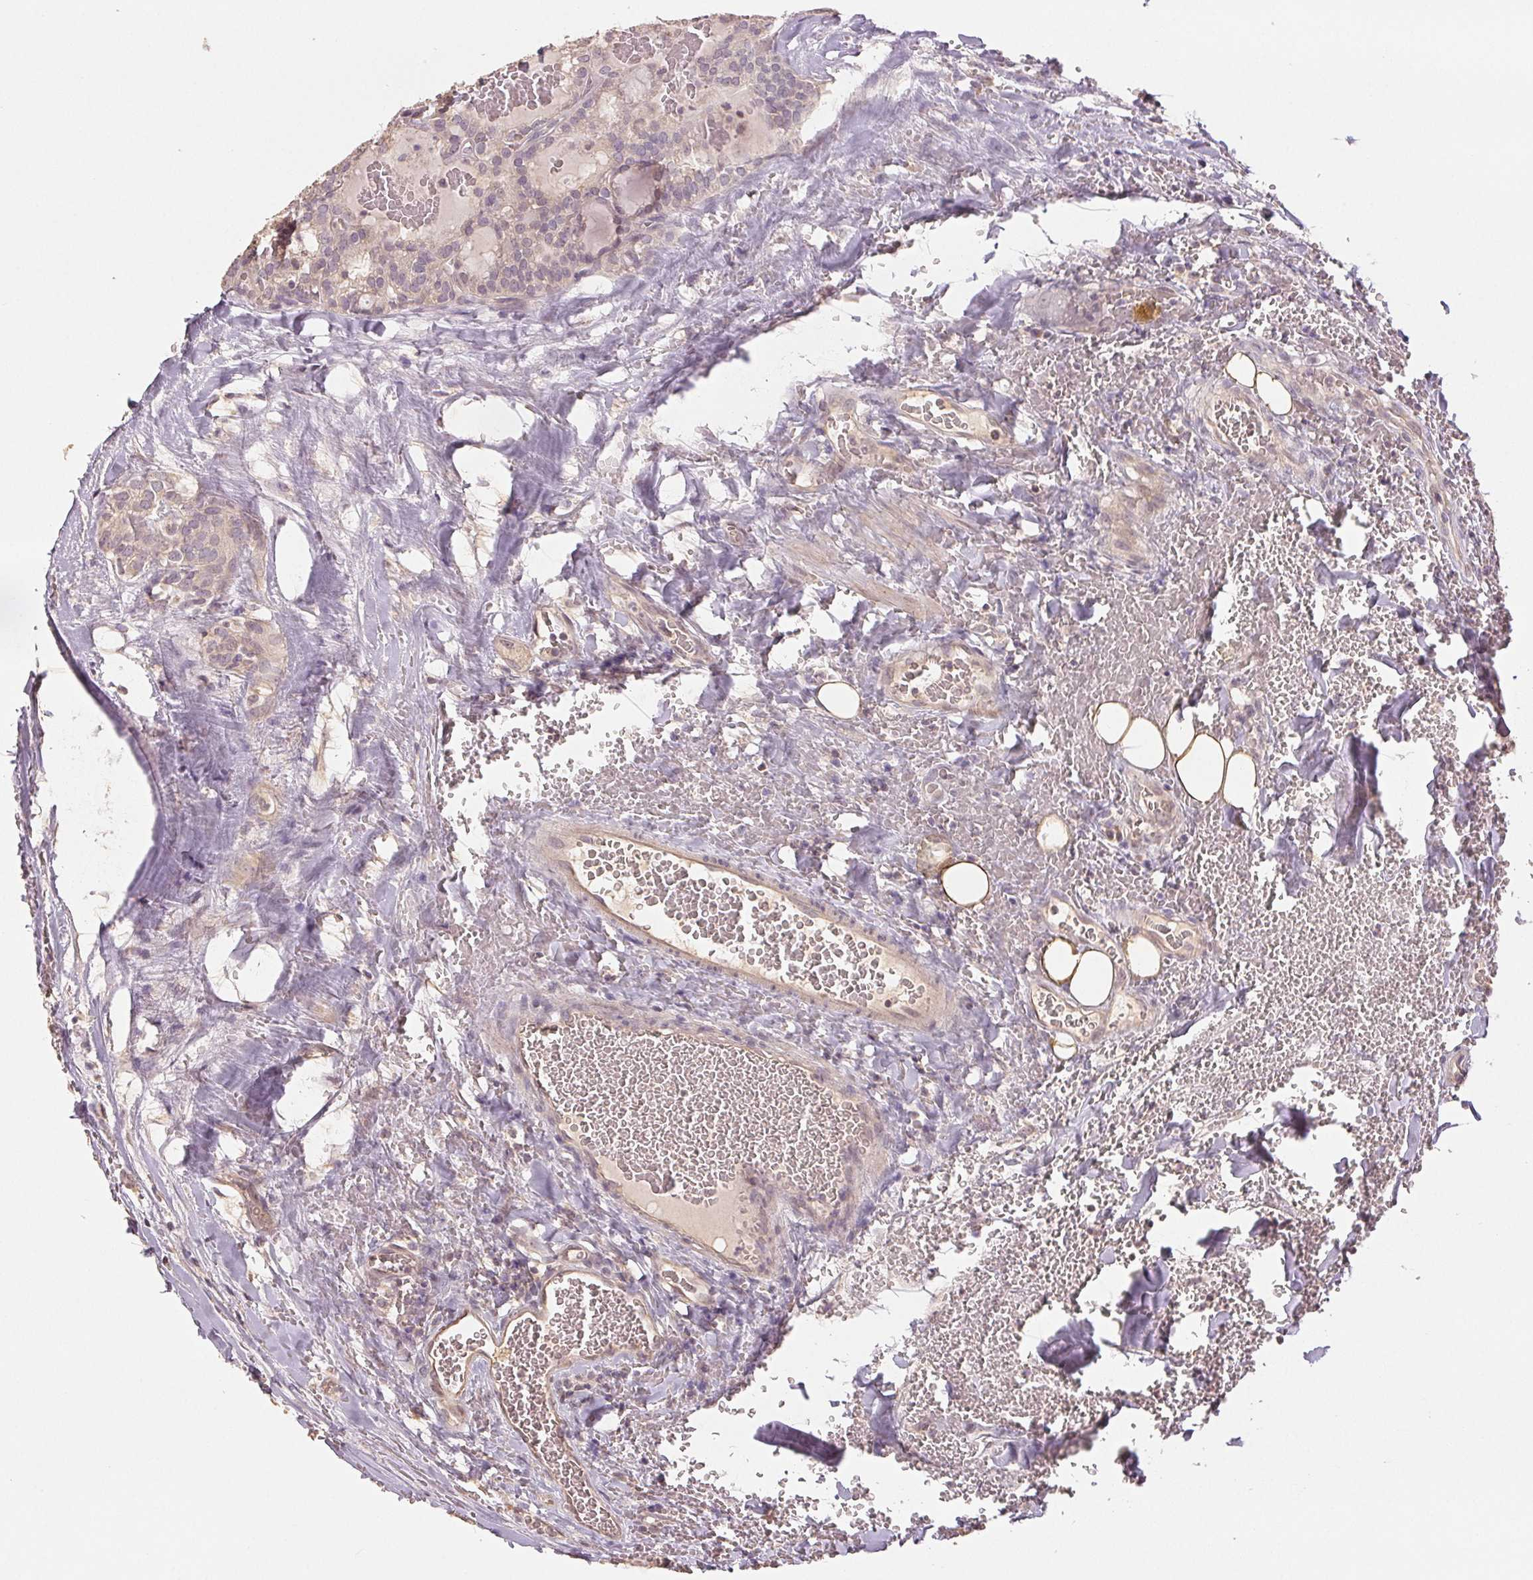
{"staining": {"intensity": "negative", "quantity": "none", "location": "none"}, "tissue": "thyroid cancer", "cell_type": "Tumor cells", "image_type": "cancer", "snomed": [{"axis": "morphology", "description": "Papillary adenocarcinoma, NOS"}, {"axis": "topography", "description": "Thyroid gland"}], "caption": "Papillary adenocarcinoma (thyroid) was stained to show a protein in brown. There is no significant staining in tumor cells.", "gene": "COX14", "patient": {"sex": "male", "age": 20}}